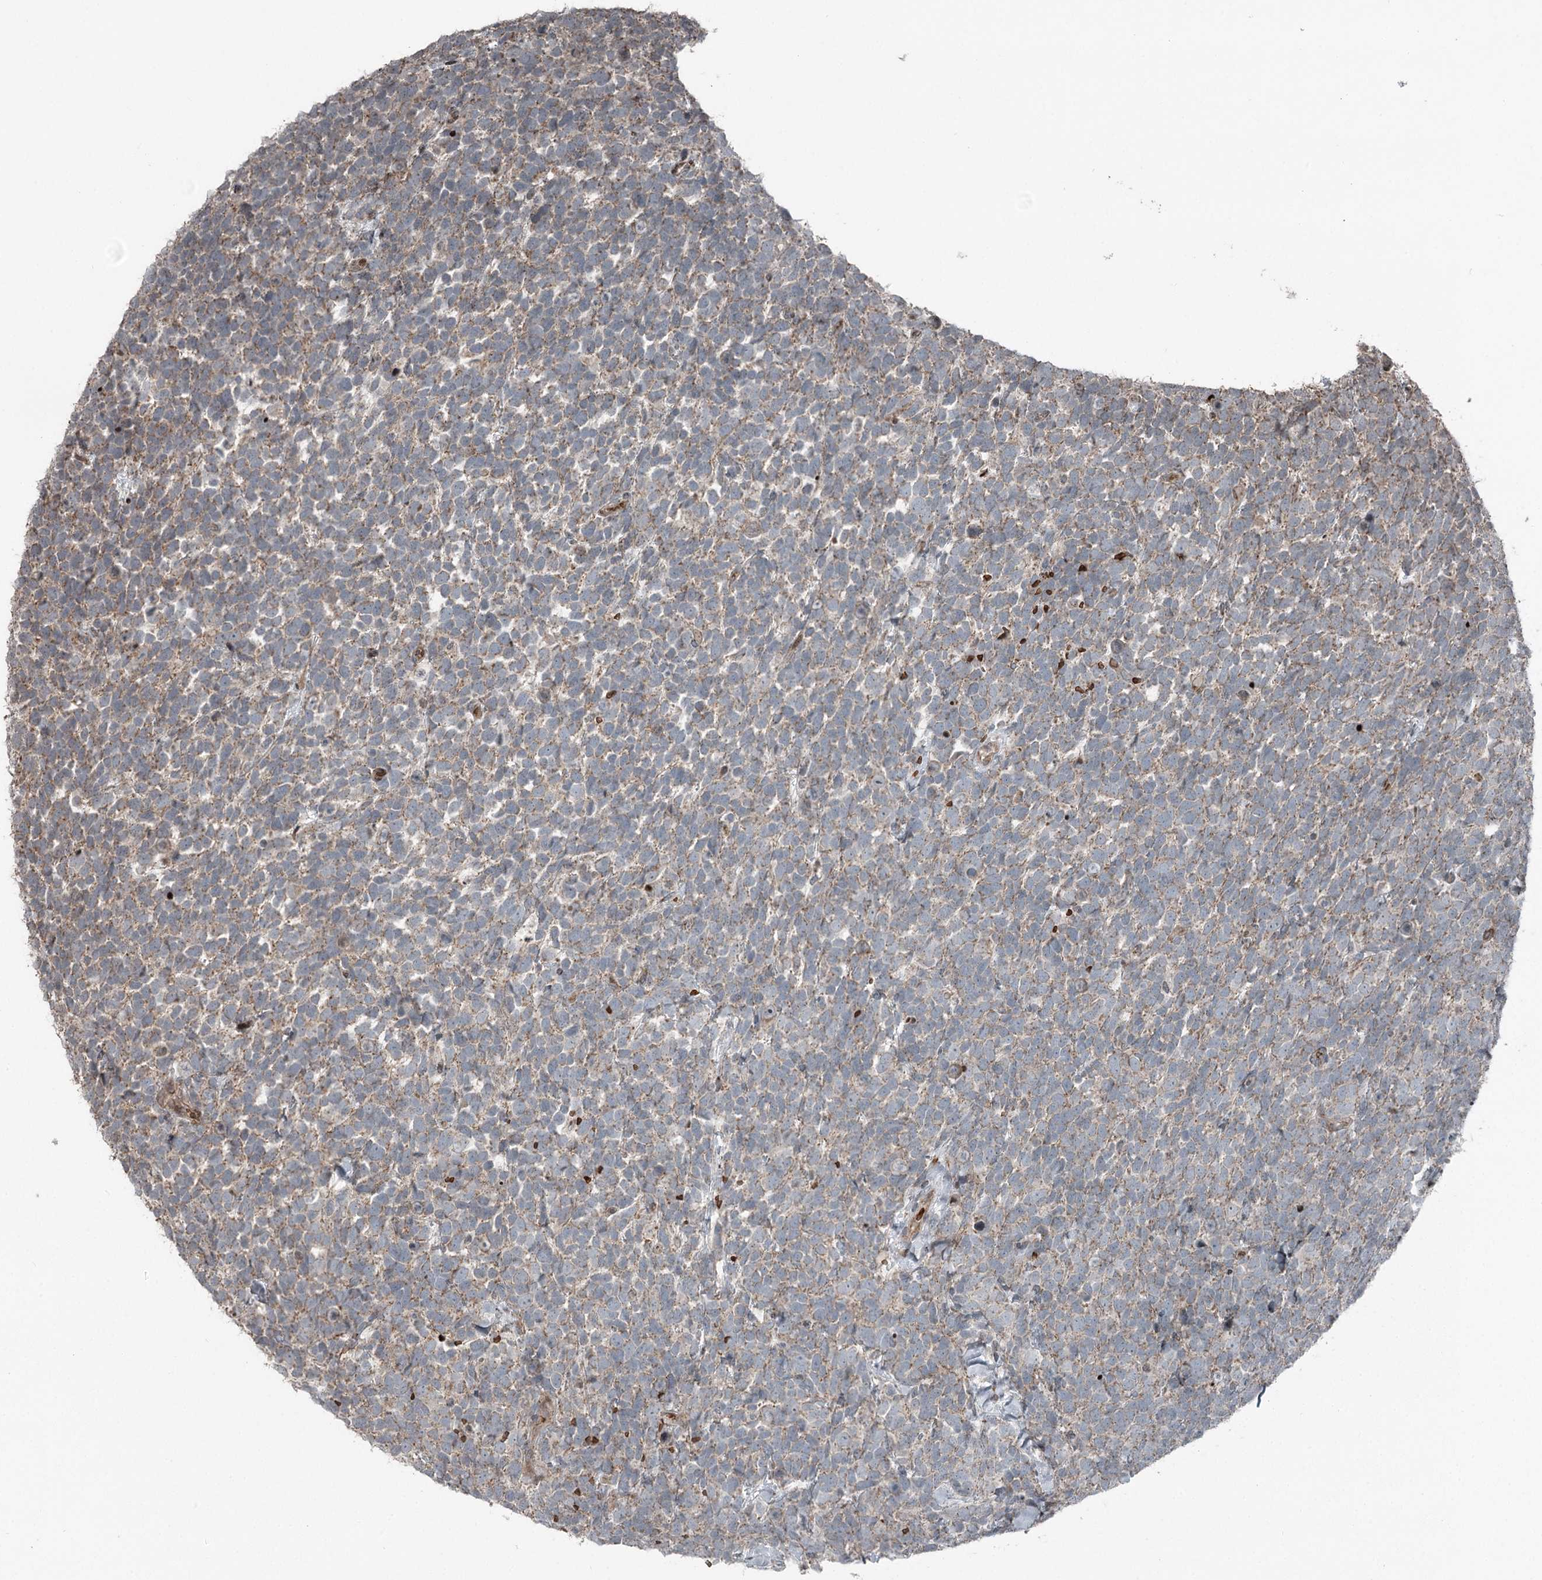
{"staining": {"intensity": "weak", "quantity": ">75%", "location": "cytoplasmic/membranous"}, "tissue": "urothelial cancer", "cell_type": "Tumor cells", "image_type": "cancer", "snomed": [{"axis": "morphology", "description": "Urothelial carcinoma, High grade"}, {"axis": "topography", "description": "Urinary bladder"}], "caption": "Protein staining shows weak cytoplasmic/membranous staining in about >75% of tumor cells in urothelial cancer.", "gene": "RASSF8", "patient": {"sex": "female", "age": 82}}